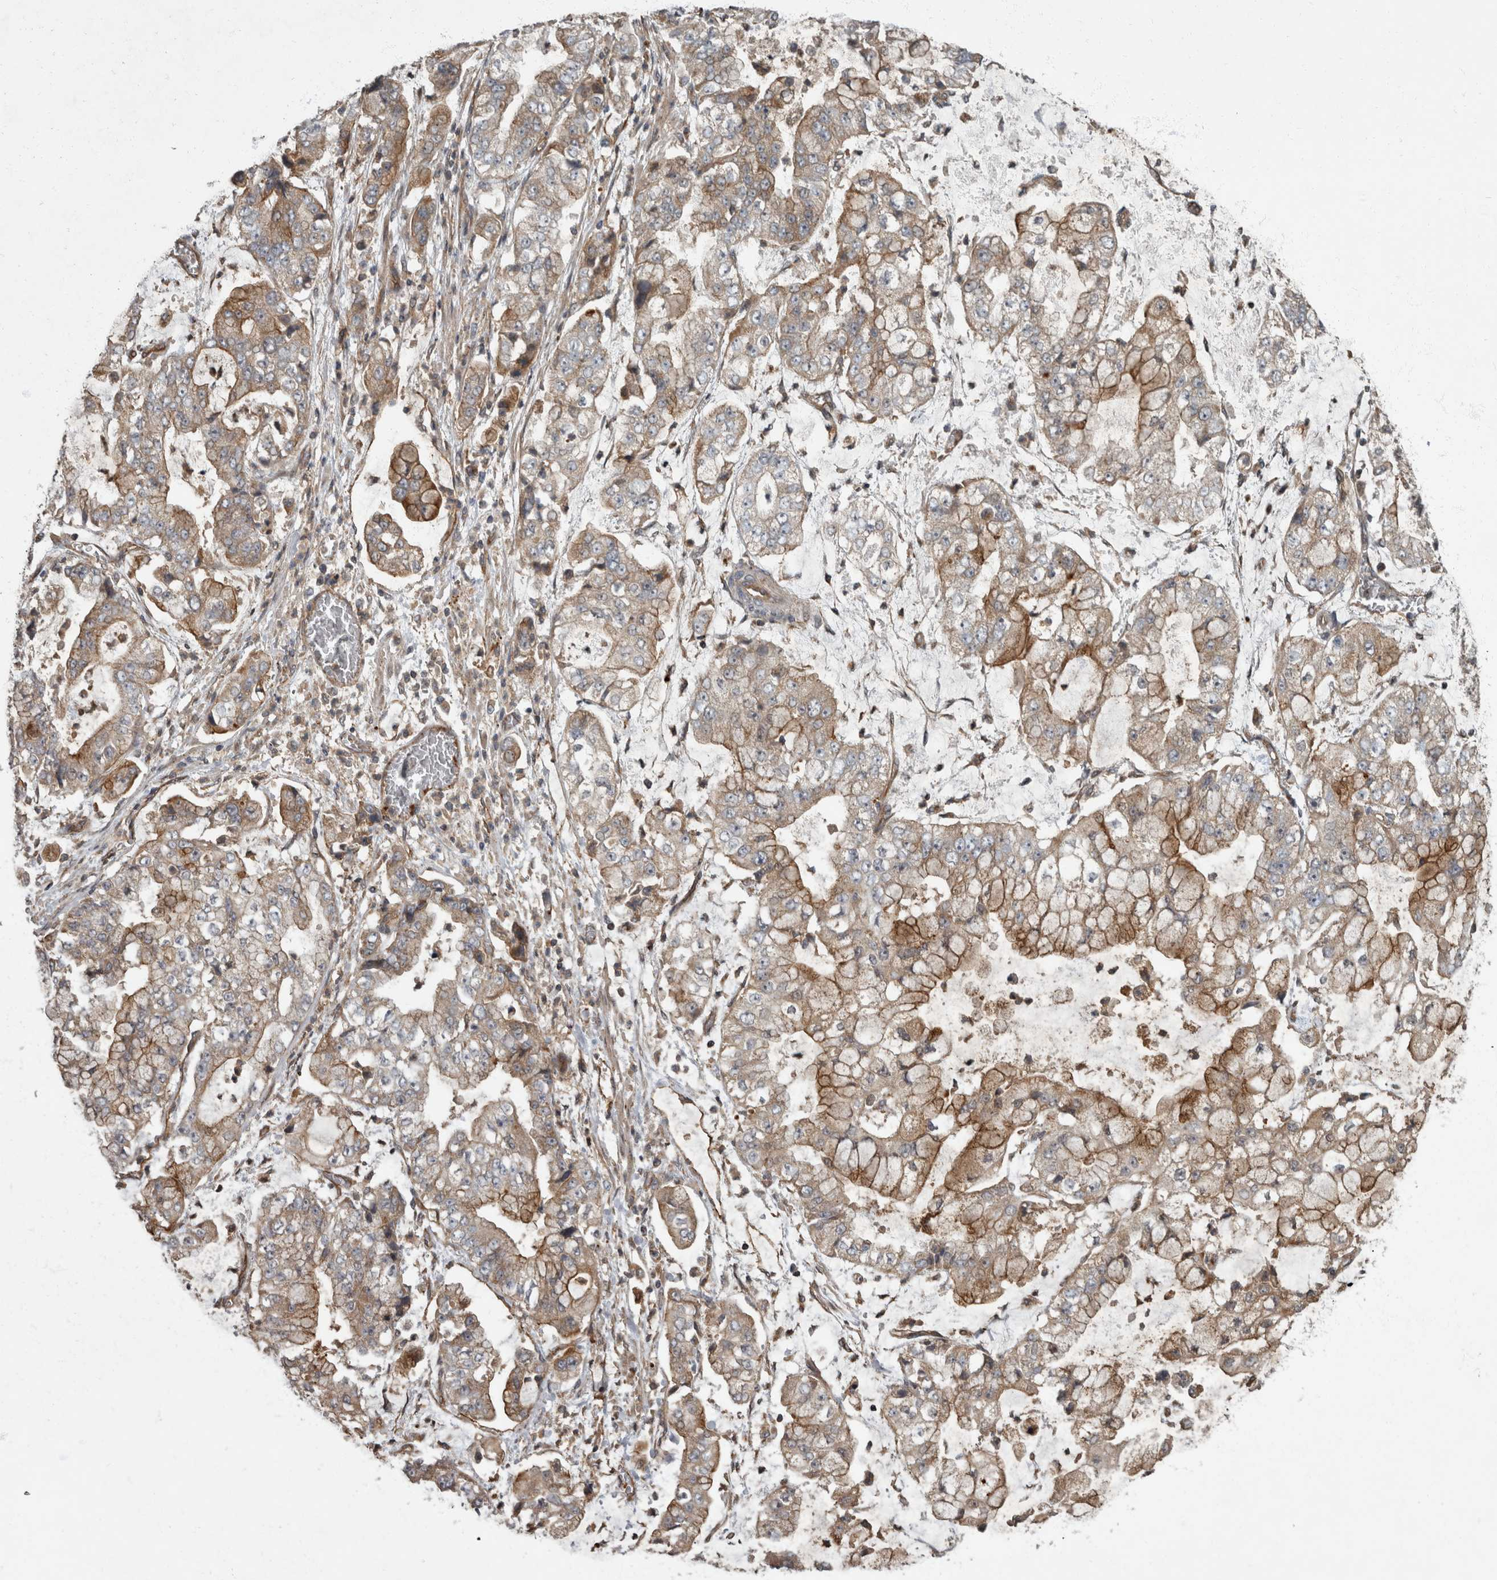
{"staining": {"intensity": "moderate", "quantity": "25%-75%", "location": "cytoplasmic/membranous"}, "tissue": "stomach cancer", "cell_type": "Tumor cells", "image_type": "cancer", "snomed": [{"axis": "morphology", "description": "Adenocarcinoma, NOS"}, {"axis": "topography", "description": "Stomach"}], "caption": "Adenocarcinoma (stomach) stained with IHC shows moderate cytoplasmic/membranous positivity in approximately 25%-75% of tumor cells. The protein is shown in brown color, while the nuclei are stained blue.", "gene": "VEGFD", "patient": {"sex": "male", "age": 76}}